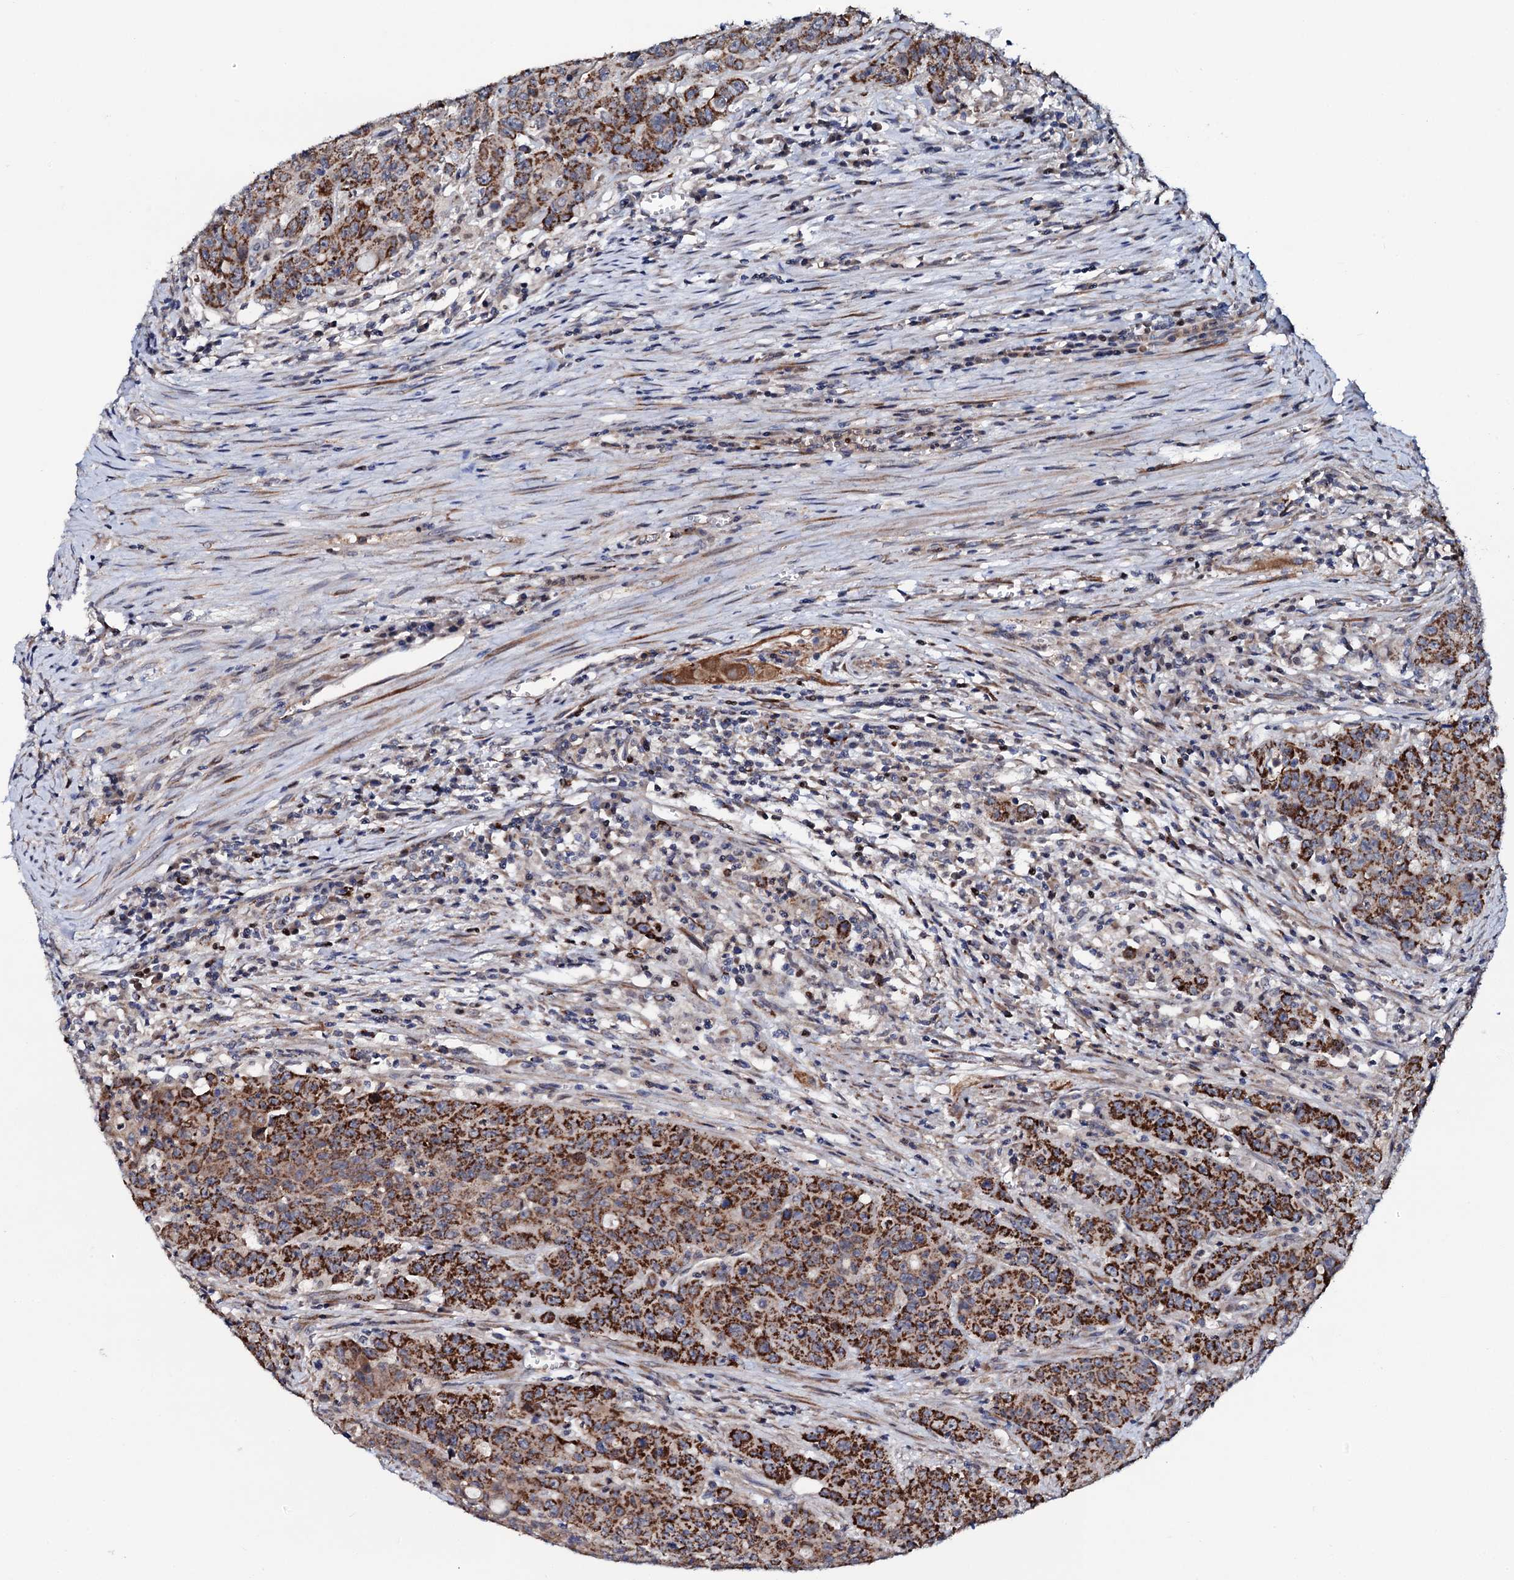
{"staining": {"intensity": "strong", "quantity": ">75%", "location": "cytoplasmic/membranous"}, "tissue": "colorectal cancer", "cell_type": "Tumor cells", "image_type": "cancer", "snomed": [{"axis": "morphology", "description": "Adenocarcinoma, NOS"}, {"axis": "topography", "description": "Colon"}], "caption": "A micrograph of human adenocarcinoma (colorectal) stained for a protein displays strong cytoplasmic/membranous brown staining in tumor cells. The staining was performed using DAB (3,3'-diaminobenzidine) to visualize the protein expression in brown, while the nuclei were stained in blue with hematoxylin (Magnification: 20x).", "gene": "PPP1R3D", "patient": {"sex": "male", "age": 62}}